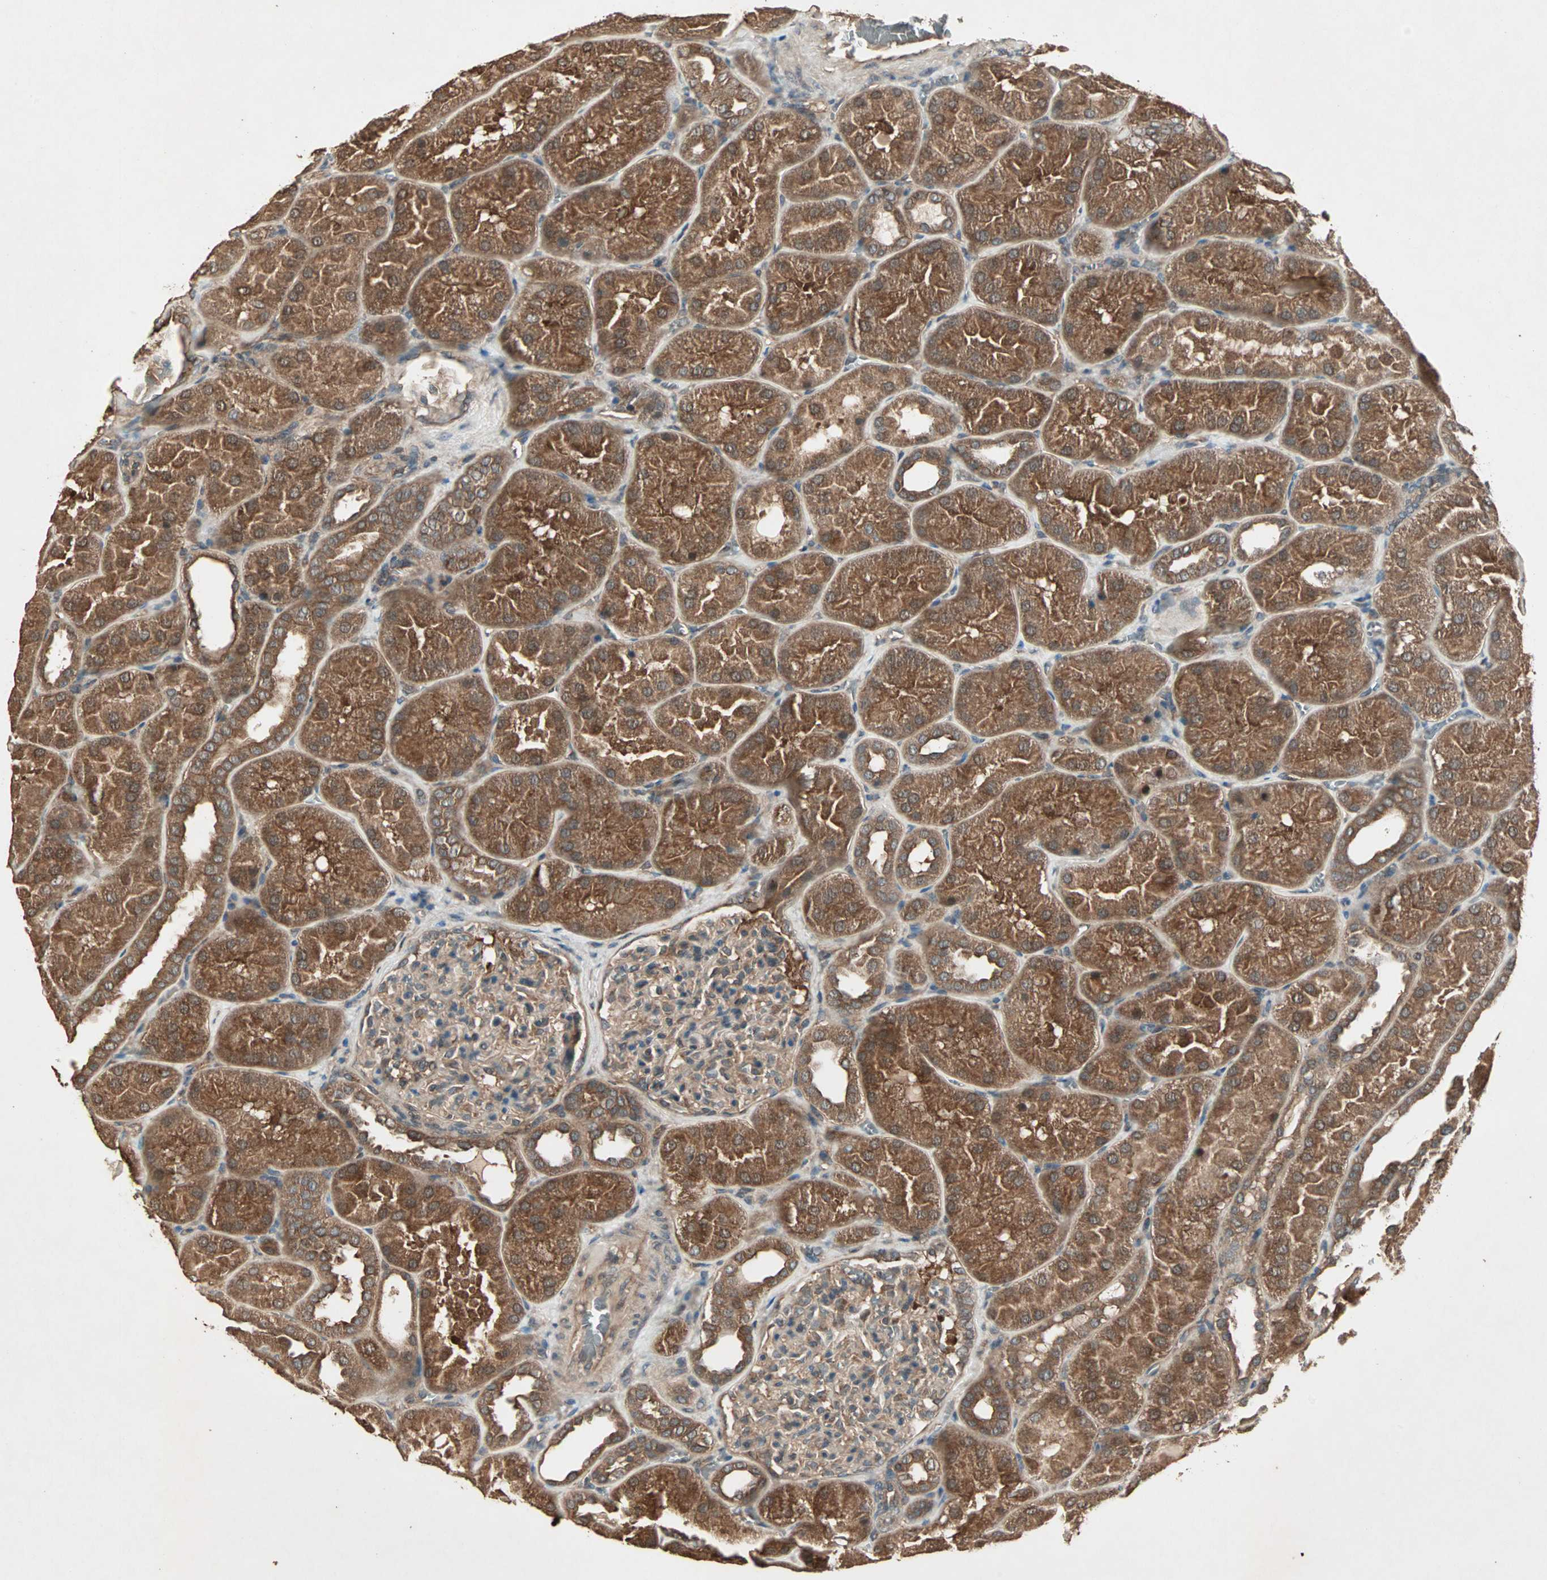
{"staining": {"intensity": "moderate", "quantity": ">75%", "location": "cytoplasmic/membranous"}, "tissue": "kidney", "cell_type": "Cells in glomeruli", "image_type": "normal", "snomed": [{"axis": "morphology", "description": "Normal tissue, NOS"}, {"axis": "topography", "description": "Kidney"}], "caption": "Immunohistochemistry (IHC) photomicrograph of normal kidney: kidney stained using immunohistochemistry demonstrates medium levels of moderate protein expression localized specifically in the cytoplasmic/membranous of cells in glomeruli, appearing as a cytoplasmic/membranous brown color.", "gene": "UBAC1", "patient": {"sex": "male", "age": 28}}